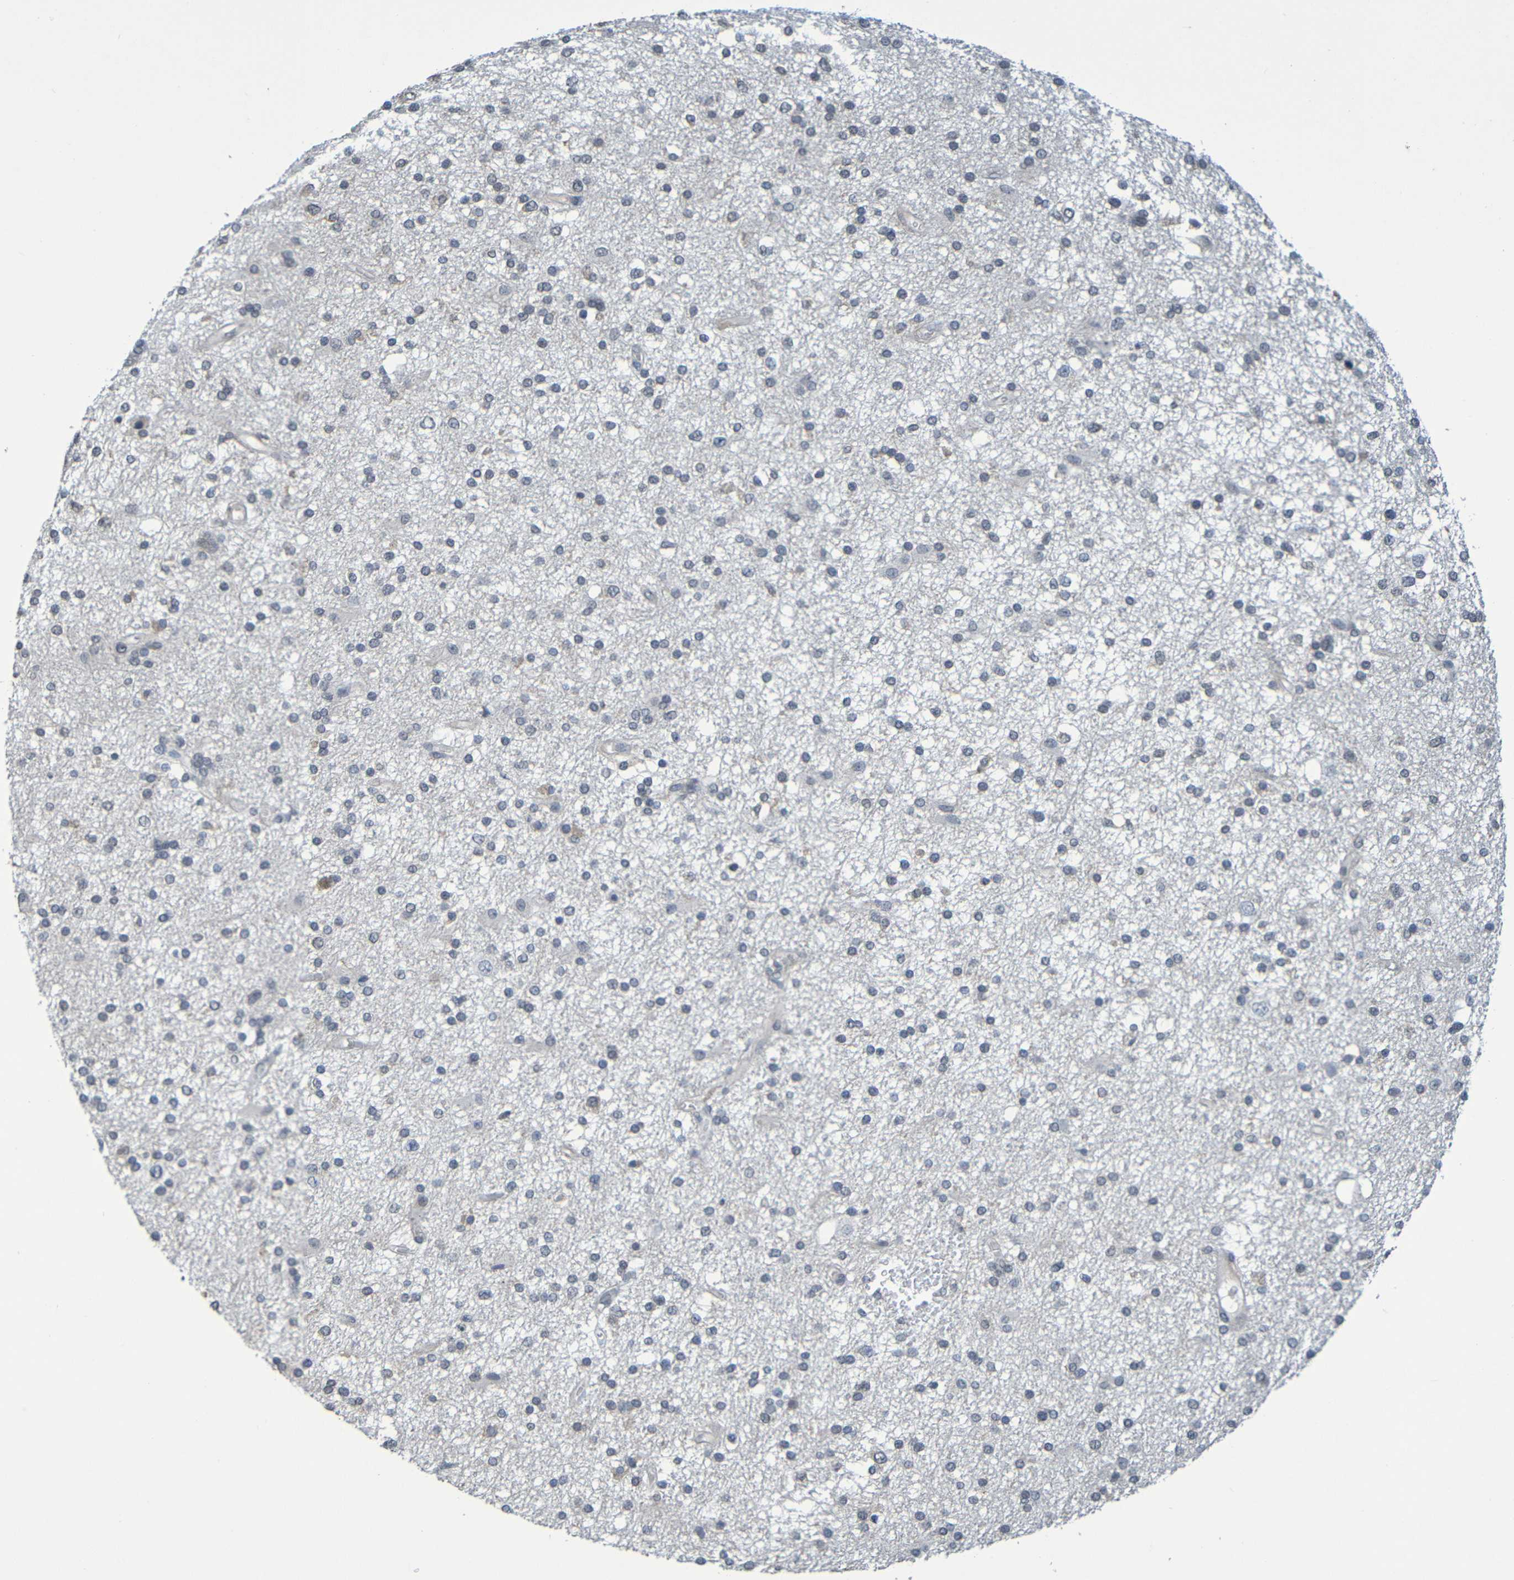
{"staining": {"intensity": "negative", "quantity": "none", "location": "none"}, "tissue": "glioma", "cell_type": "Tumor cells", "image_type": "cancer", "snomed": [{"axis": "morphology", "description": "Glioma, malignant, High grade"}, {"axis": "topography", "description": "Brain"}], "caption": "Protein analysis of malignant glioma (high-grade) demonstrates no significant positivity in tumor cells. (DAB immunohistochemistry (IHC) visualized using brightfield microscopy, high magnification).", "gene": "C3AR1", "patient": {"sex": "male", "age": 33}}